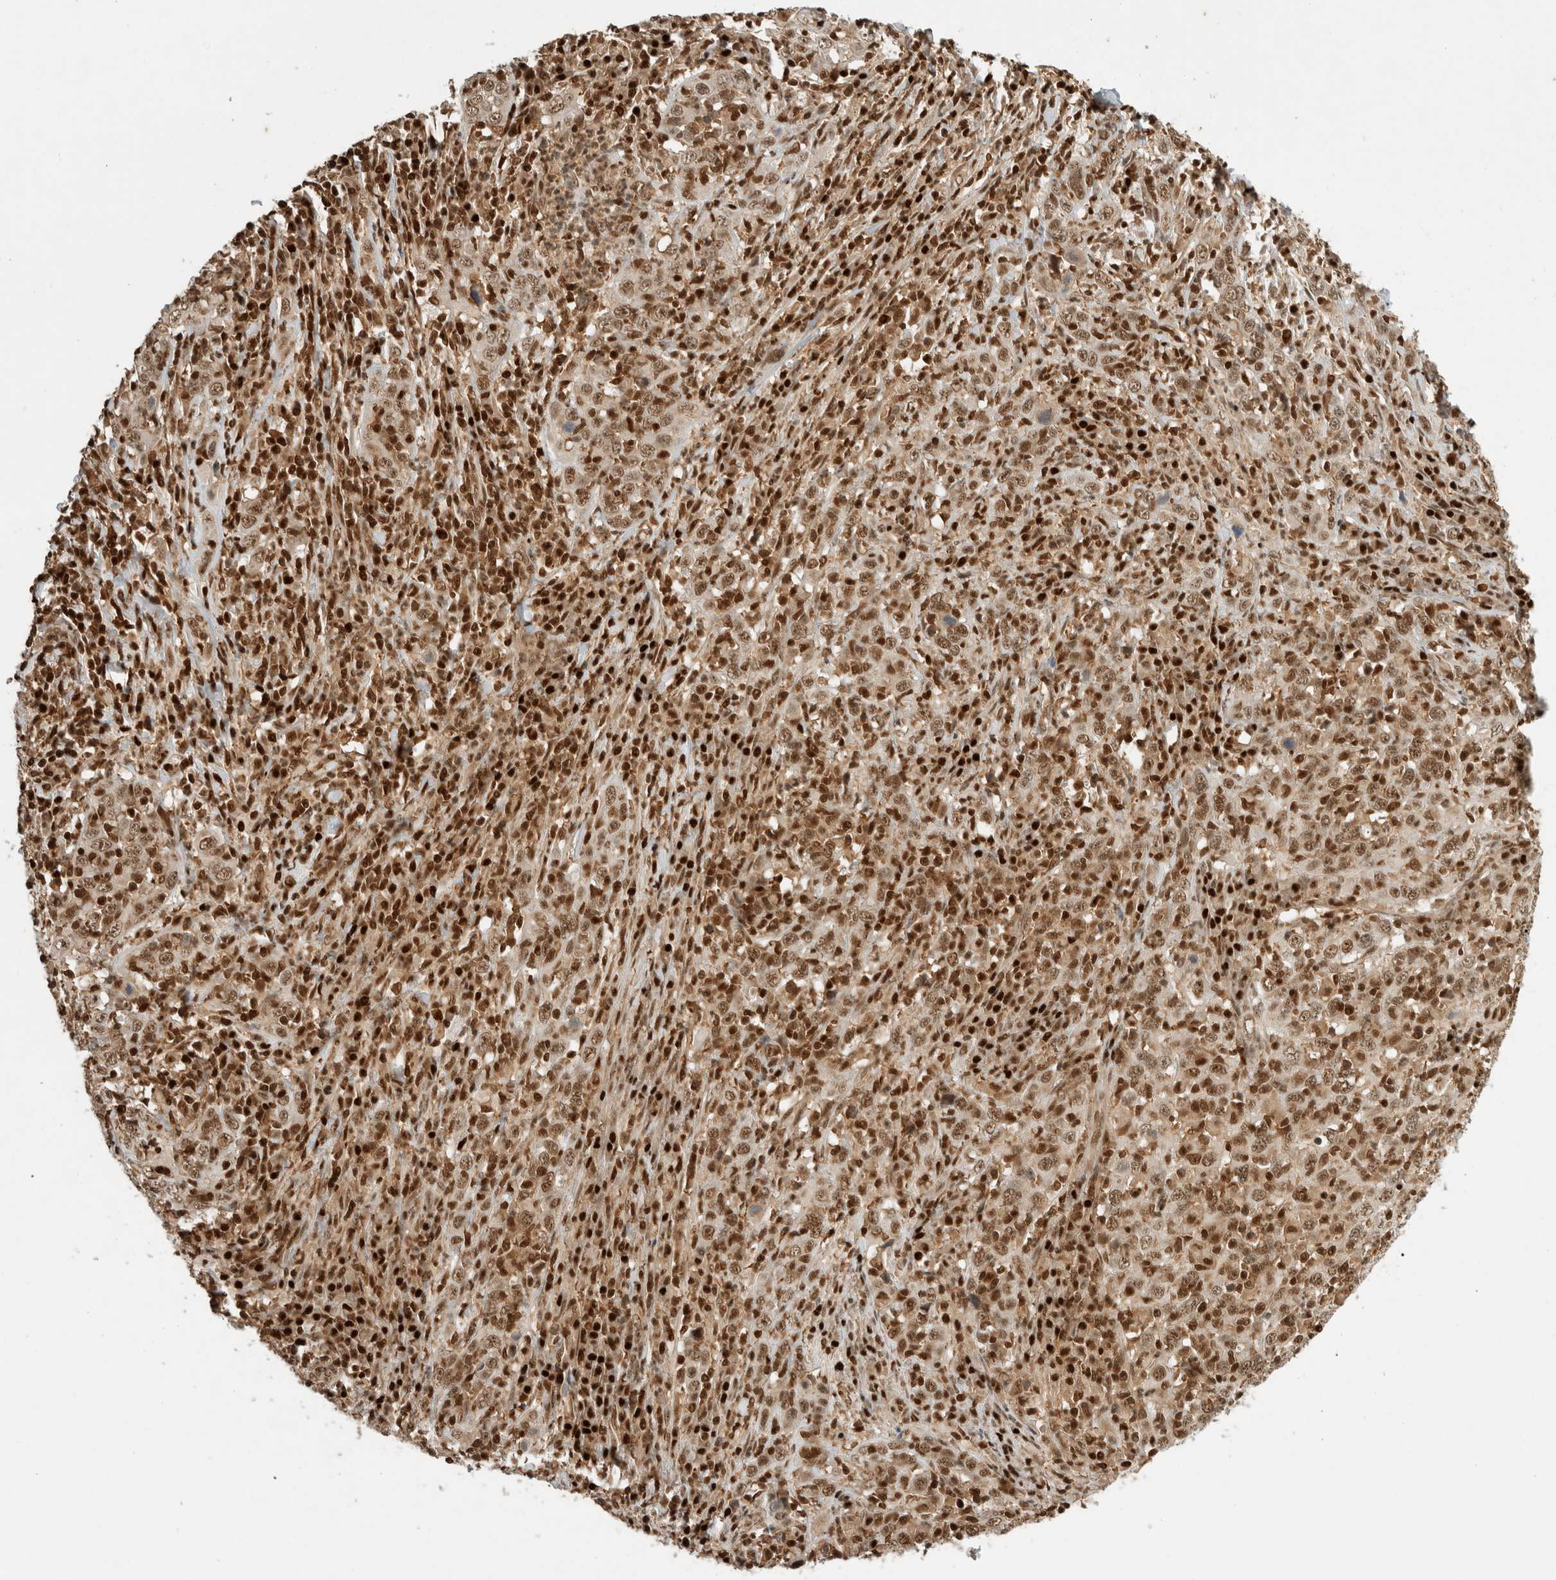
{"staining": {"intensity": "moderate", "quantity": ">75%", "location": "nuclear"}, "tissue": "cervical cancer", "cell_type": "Tumor cells", "image_type": "cancer", "snomed": [{"axis": "morphology", "description": "Squamous cell carcinoma, NOS"}, {"axis": "topography", "description": "Cervix"}], "caption": "A brown stain labels moderate nuclear expression of a protein in human squamous cell carcinoma (cervical) tumor cells.", "gene": "SNRNP40", "patient": {"sex": "female", "age": 46}}